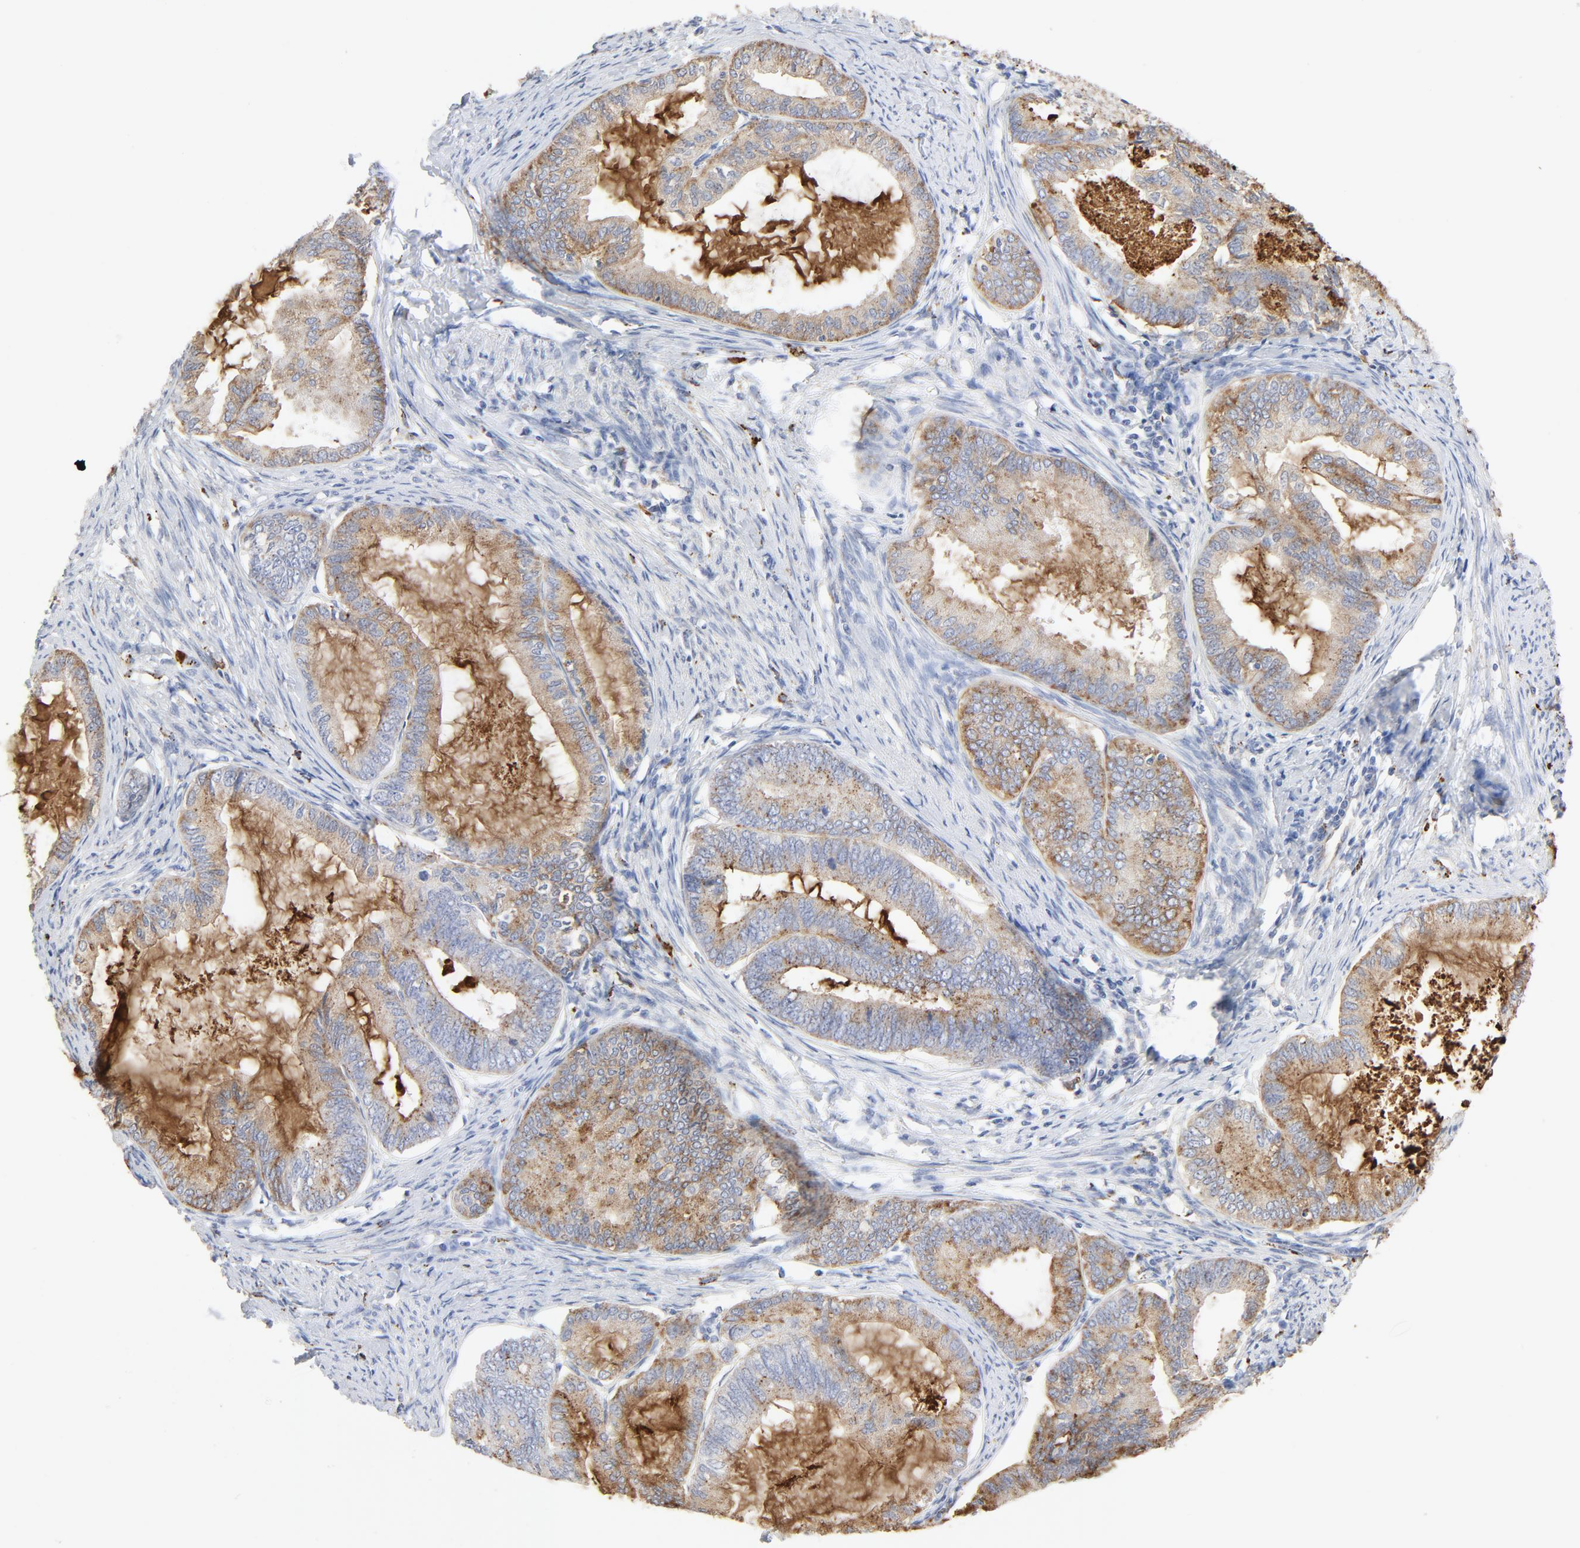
{"staining": {"intensity": "moderate", "quantity": "25%-75%", "location": "cytoplasmic/membranous"}, "tissue": "endometrial cancer", "cell_type": "Tumor cells", "image_type": "cancer", "snomed": [{"axis": "morphology", "description": "Adenocarcinoma, NOS"}, {"axis": "topography", "description": "Endometrium"}], "caption": "Endometrial adenocarcinoma stained for a protein displays moderate cytoplasmic/membranous positivity in tumor cells. (DAB = brown stain, brightfield microscopy at high magnification).", "gene": "MAGEB17", "patient": {"sex": "female", "age": 86}}